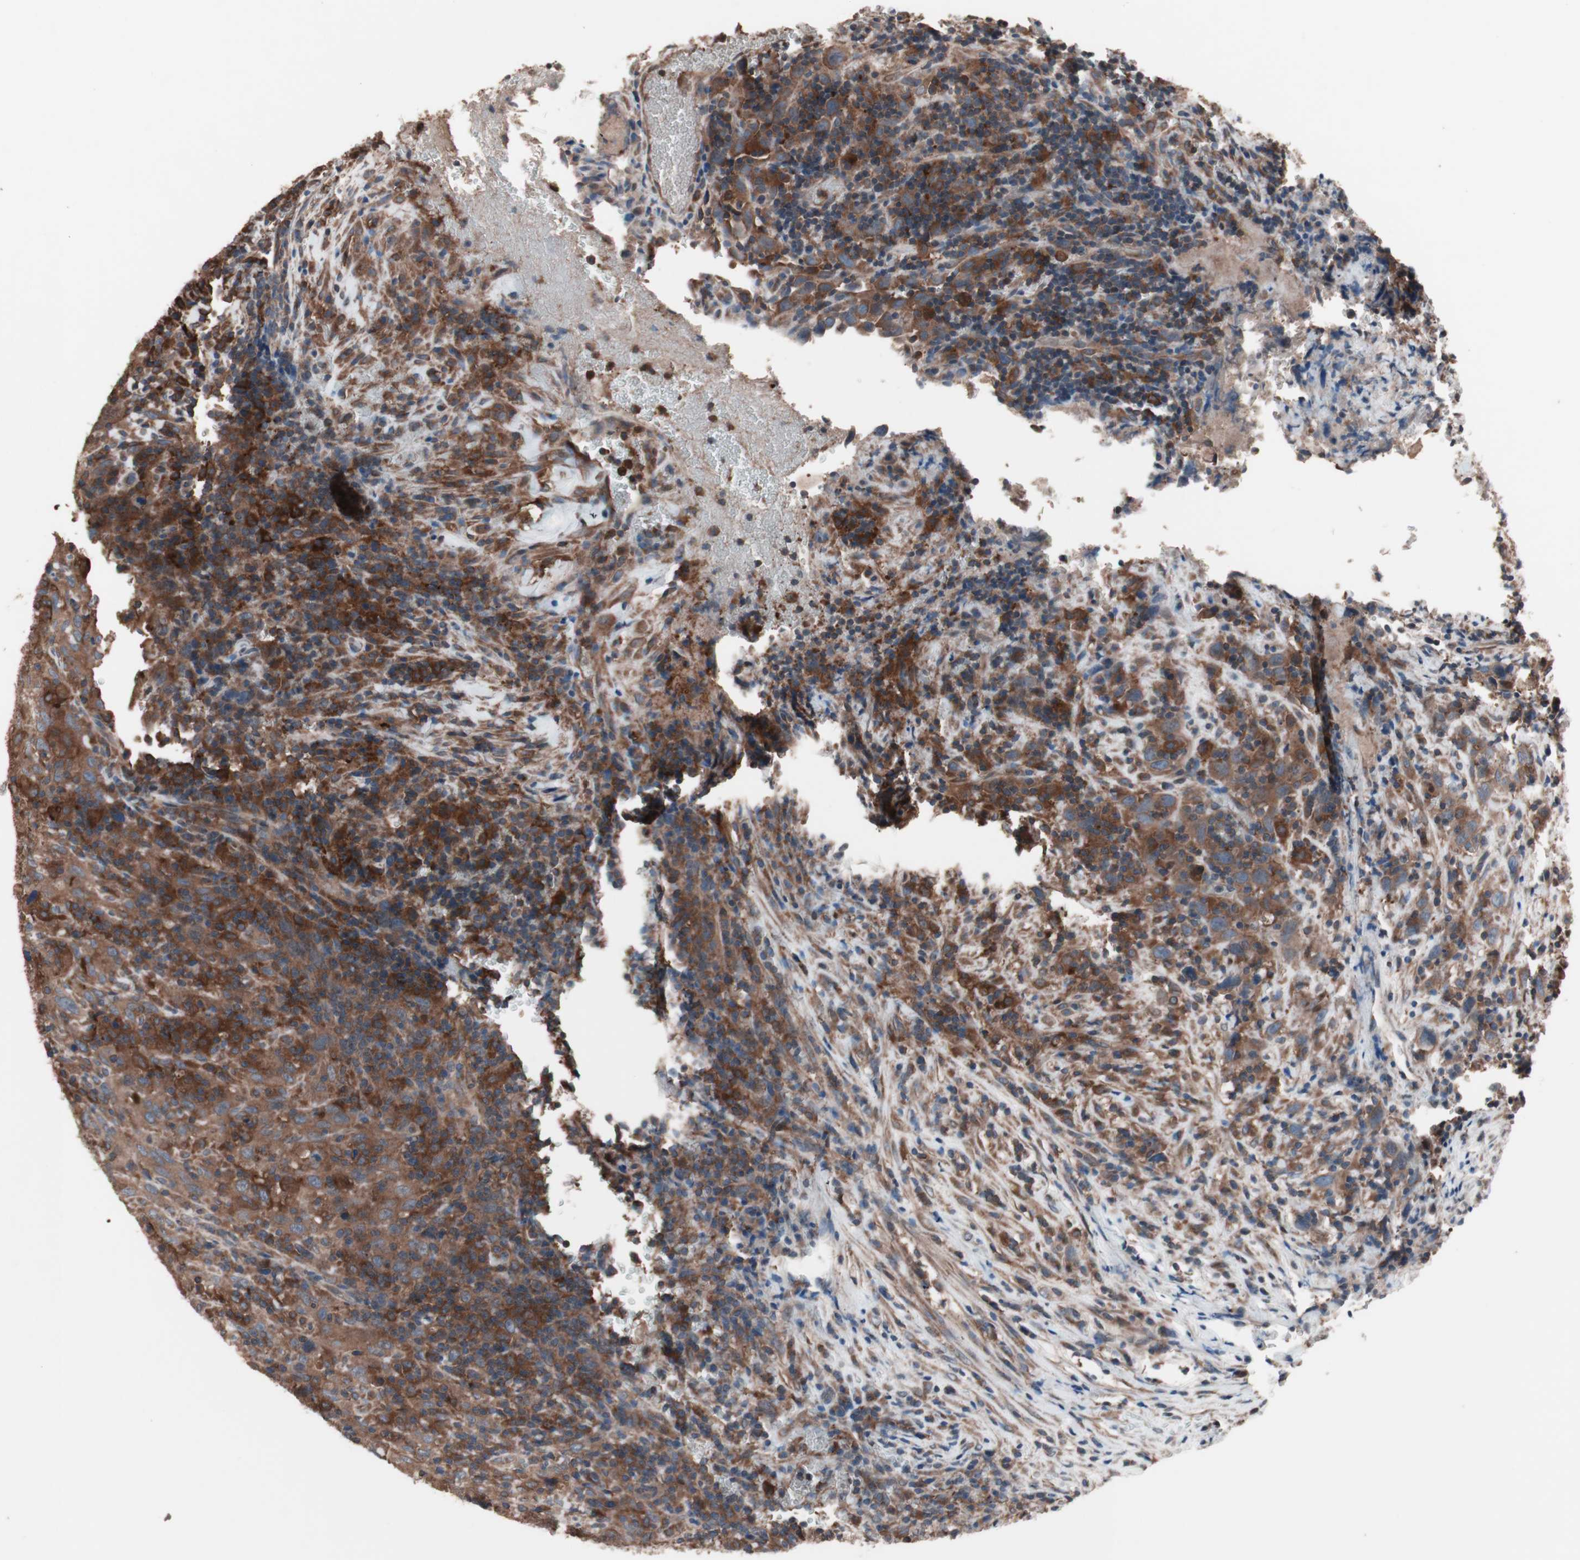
{"staining": {"intensity": "moderate", "quantity": ">75%", "location": "cytoplasmic/membranous"}, "tissue": "urothelial cancer", "cell_type": "Tumor cells", "image_type": "cancer", "snomed": [{"axis": "morphology", "description": "Urothelial carcinoma, High grade"}, {"axis": "topography", "description": "Urinary bladder"}], "caption": "The immunohistochemical stain highlights moderate cytoplasmic/membranous positivity in tumor cells of urothelial cancer tissue.", "gene": "ATG7", "patient": {"sex": "male", "age": 61}}